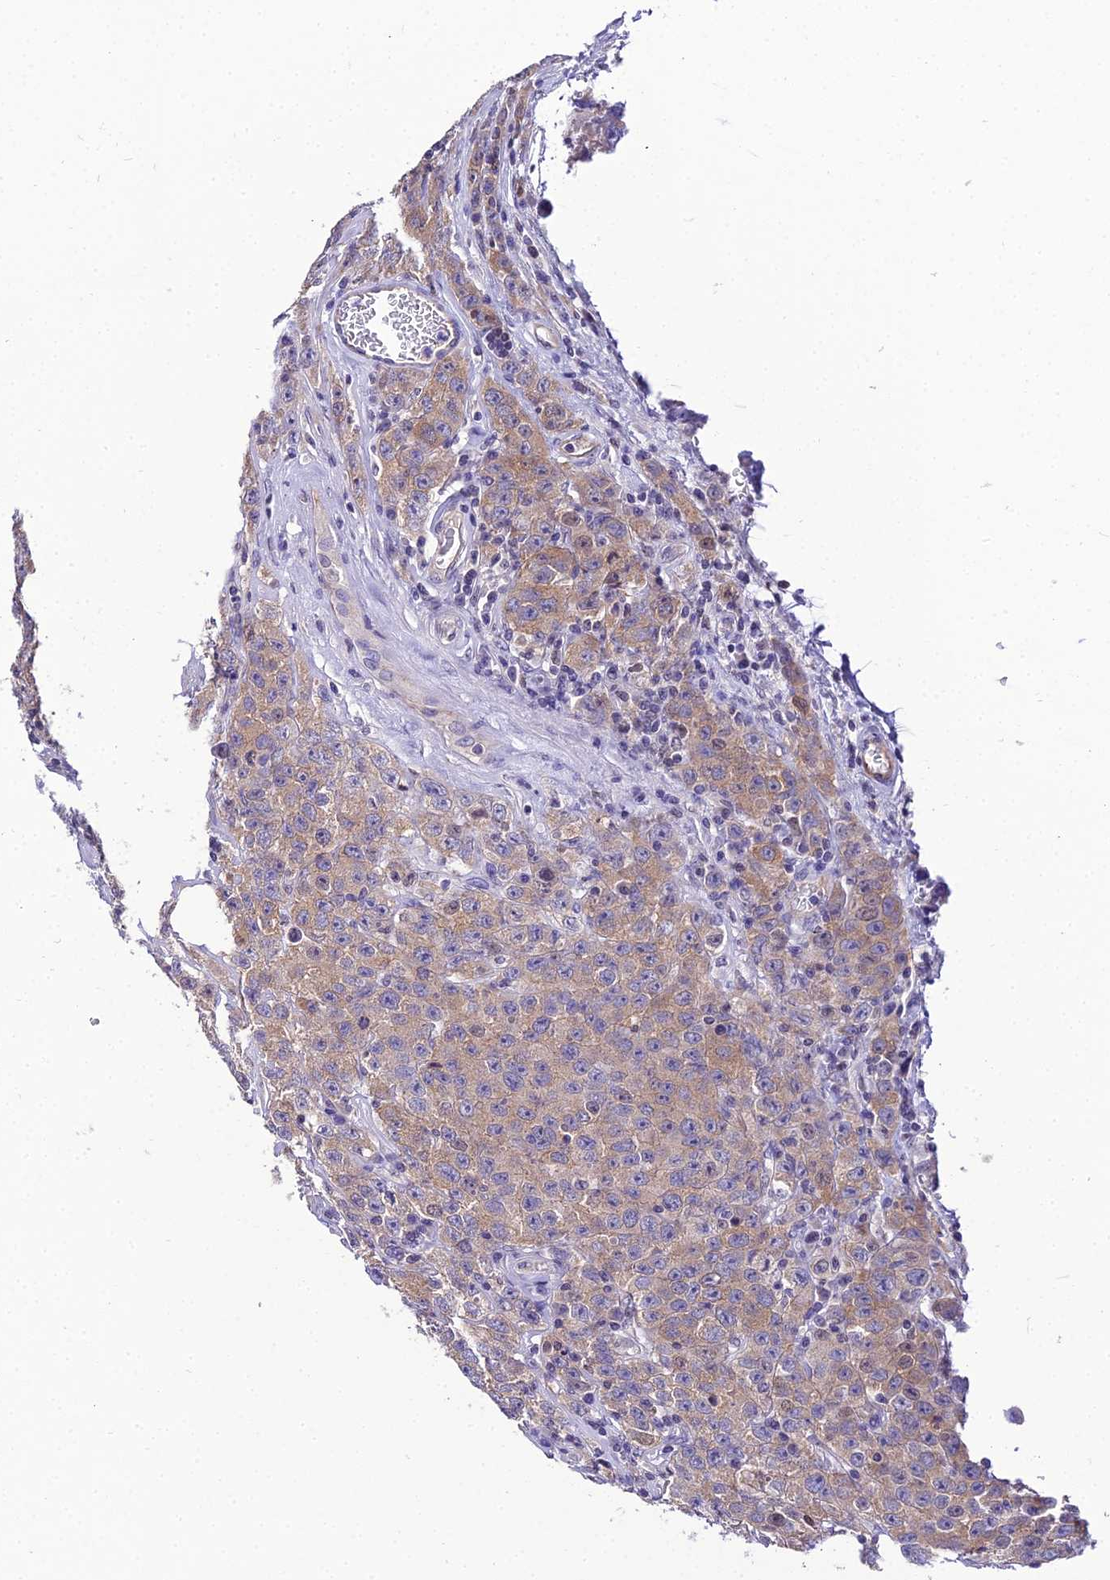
{"staining": {"intensity": "weak", "quantity": "25%-75%", "location": "cytoplasmic/membranous"}, "tissue": "testis cancer", "cell_type": "Tumor cells", "image_type": "cancer", "snomed": [{"axis": "morphology", "description": "Seminoma, NOS"}, {"axis": "morphology", "description": "Carcinoma, Embryonal, NOS"}, {"axis": "topography", "description": "Testis"}], "caption": "Protein expression analysis of human testis cancer (seminoma) reveals weak cytoplasmic/membranous staining in approximately 25%-75% of tumor cells.", "gene": "SHQ1", "patient": {"sex": "male", "age": 43}}